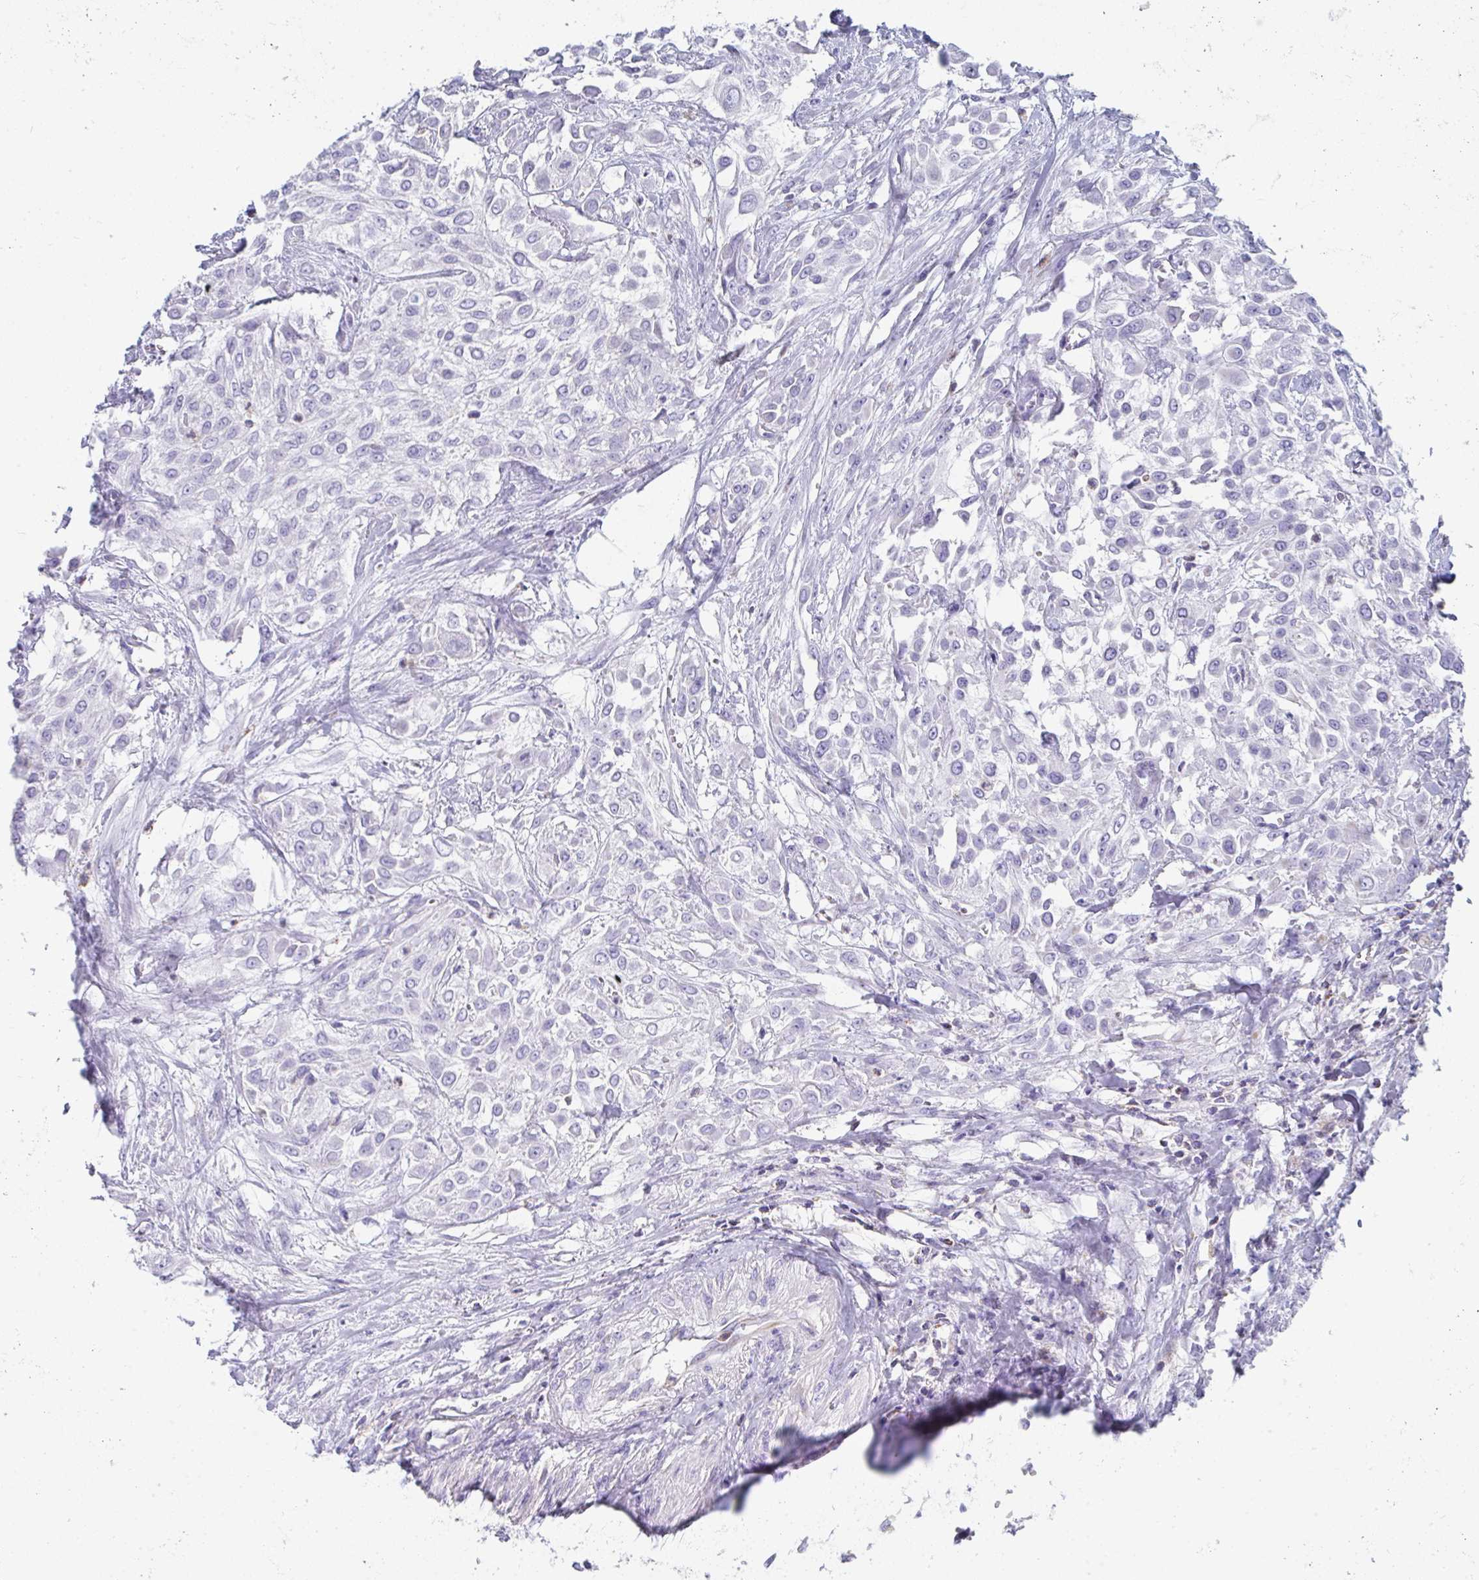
{"staining": {"intensity": "negative", "quantity": "none", "location": "none"}, "tissue": "urothelial cancer", "cell_type": "Tumor cells", "image_type": "cancer", "snomed": [{"axis": "morphology", "description": "Urothelial carcinoma, High grade"}, {"axis": "topography", "description": "Urinary bladder"}], "caption": "Tumor cells are negative for brown protein staining in urothelial cancer.", "gene": "MGAM2", "patient": {"sex": "male", "age": 57}}